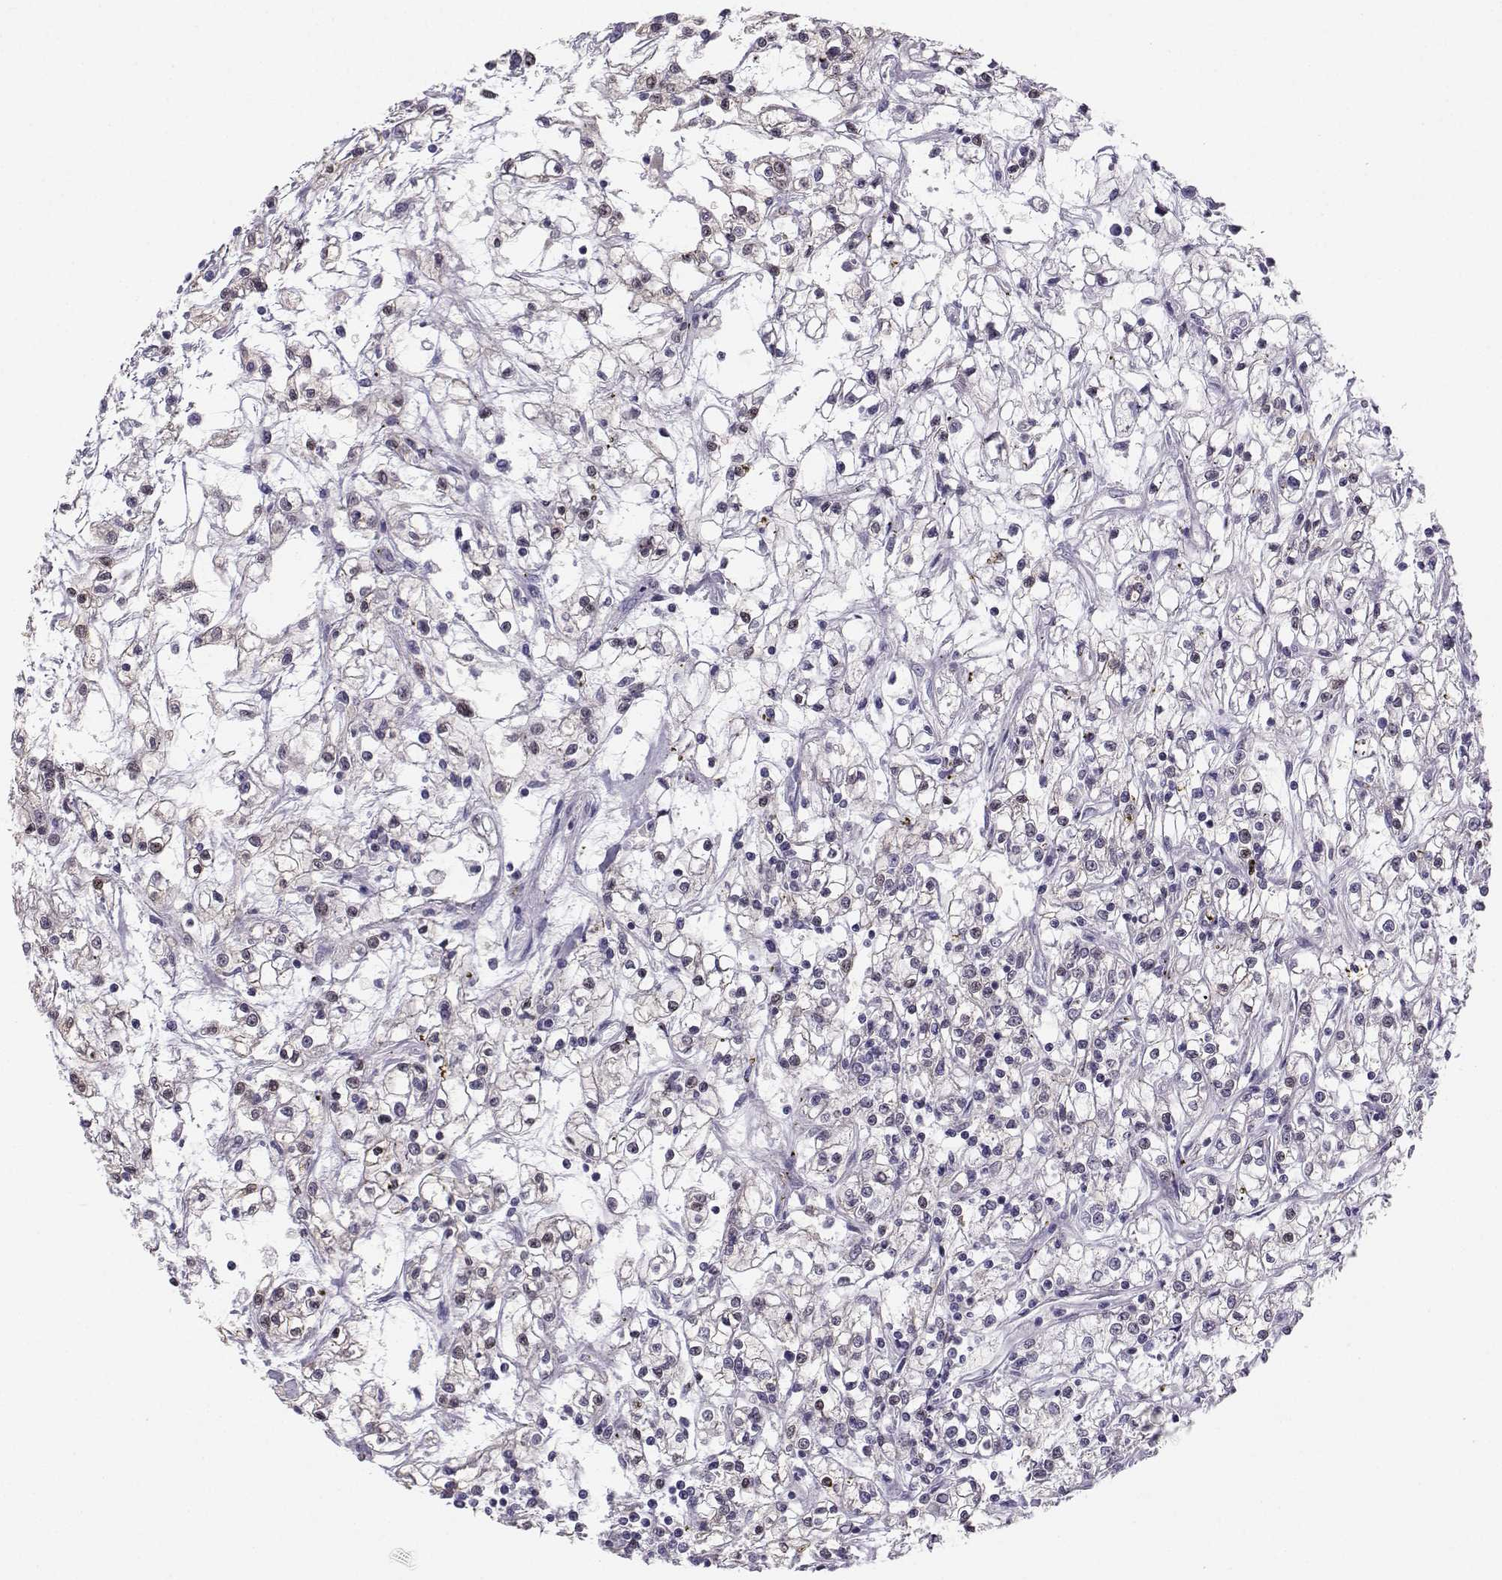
{"staining": {"intensity": "weak", "quantity": "<25%", "location": "cytoplasmic/membranous"}, "tissue": "renal cancer", "cell_type": "Tumor cells", "image_type": "cancer", "snomed": [{"axis": "morphology", "description": "Adenocarcinoma, NOS"}, {"axis": "topography", "description": "Kidney"}], "caption": "IHC image of neoplastic tissue: adenocarcinoma (renal) stained with DAB (3,3'-diaminobenzidine) demonstrates no significant protein expression in tumor cells.", "gene": "MROH7", "patient": {"sex": "female", "age": 59}}